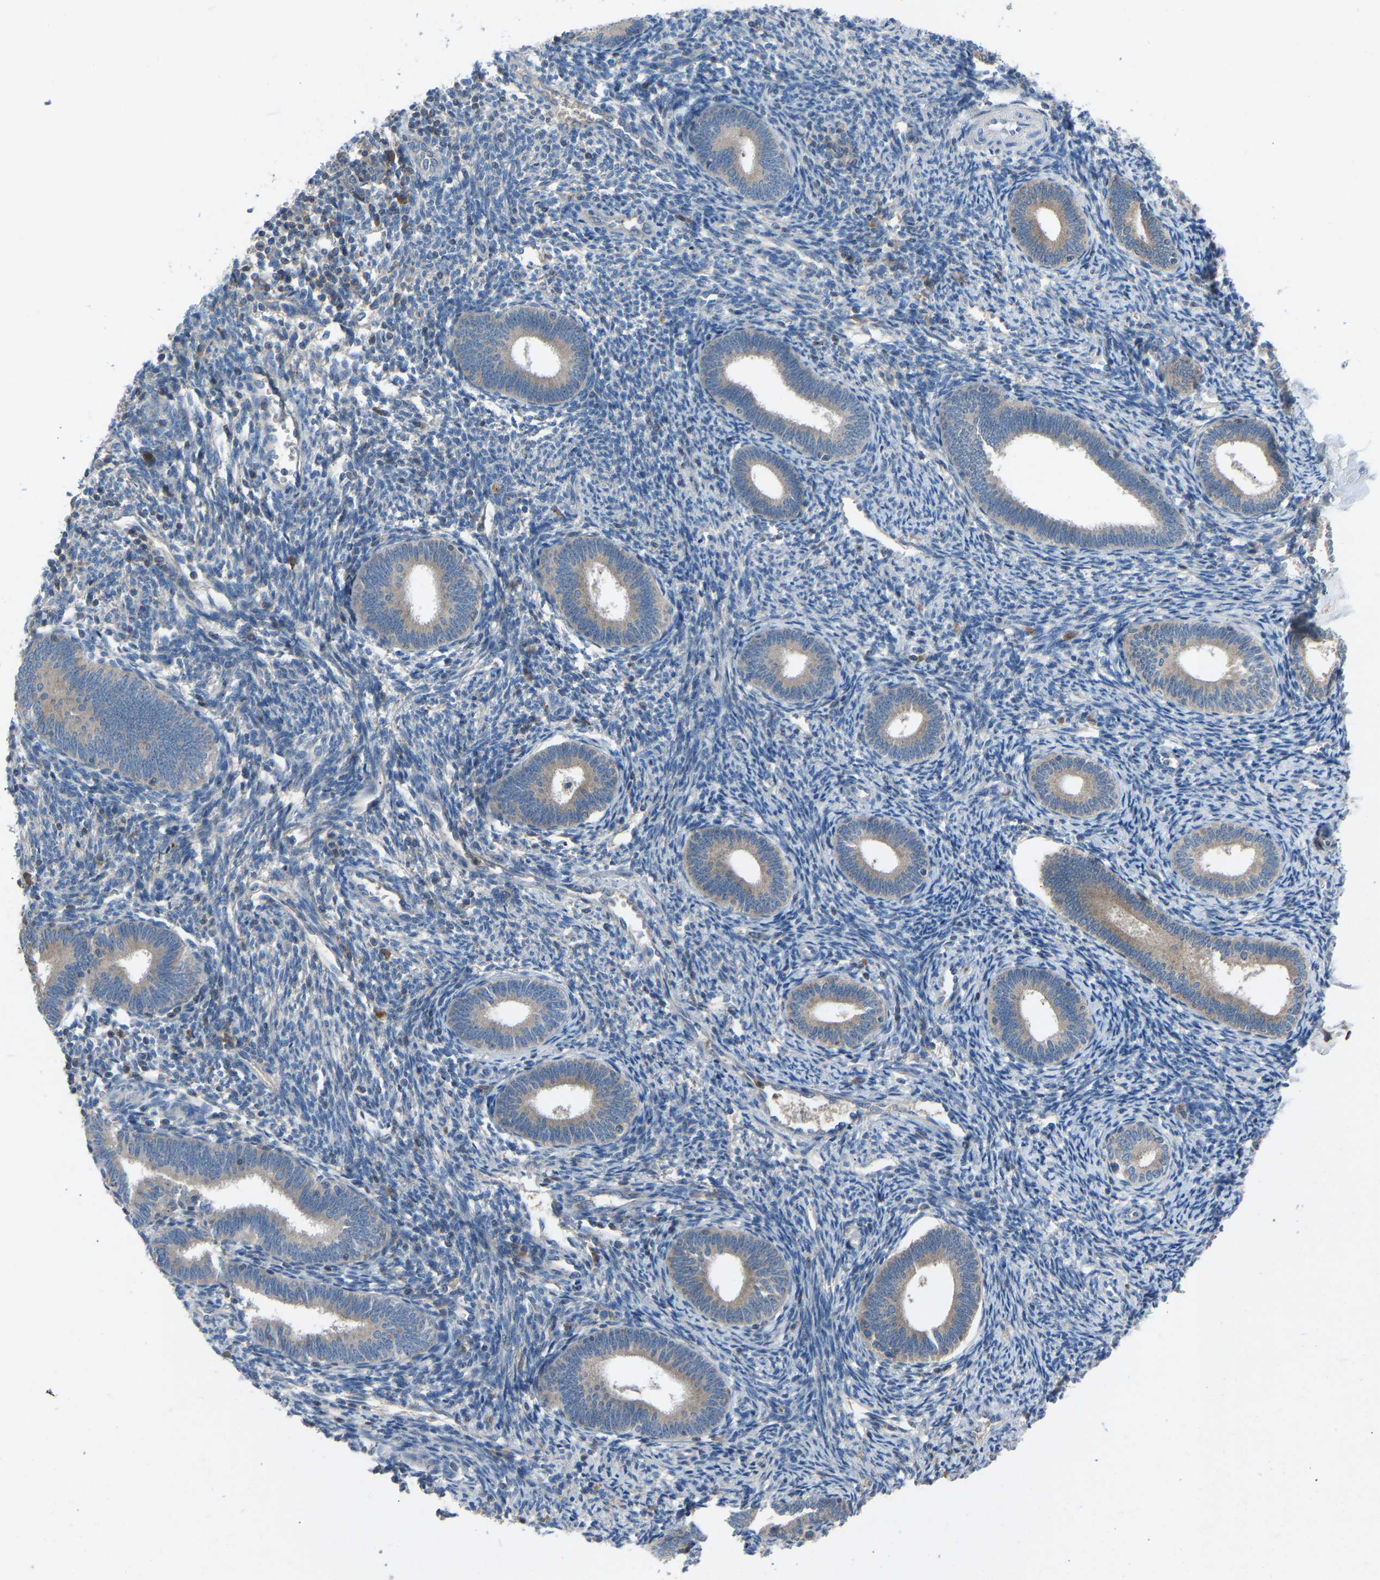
{"staining": {"intensity": "moderate", "quantity": "<25%", "location": "cytoplasmic/membranous"}, "tissue": "endometrium", "cell_type": "Cells in endometrial stroma", "image_type": "normal", "snomed": [{"axis": "morphology", "description": "Normal tissue, NOS"}, {"axis": "topography", "description": "Endometrium"}], "caption": "Immunohistochemistry (IHC) photomicrograph of normal human endometrium stained for a protein (brown), which exhibits low levels of moderate cytoplasmic/membranous staining in approximately <25% of cells in endometrial stroma.", "gene": "GRK6", "patient": {"sex": "female", "age": 41}}